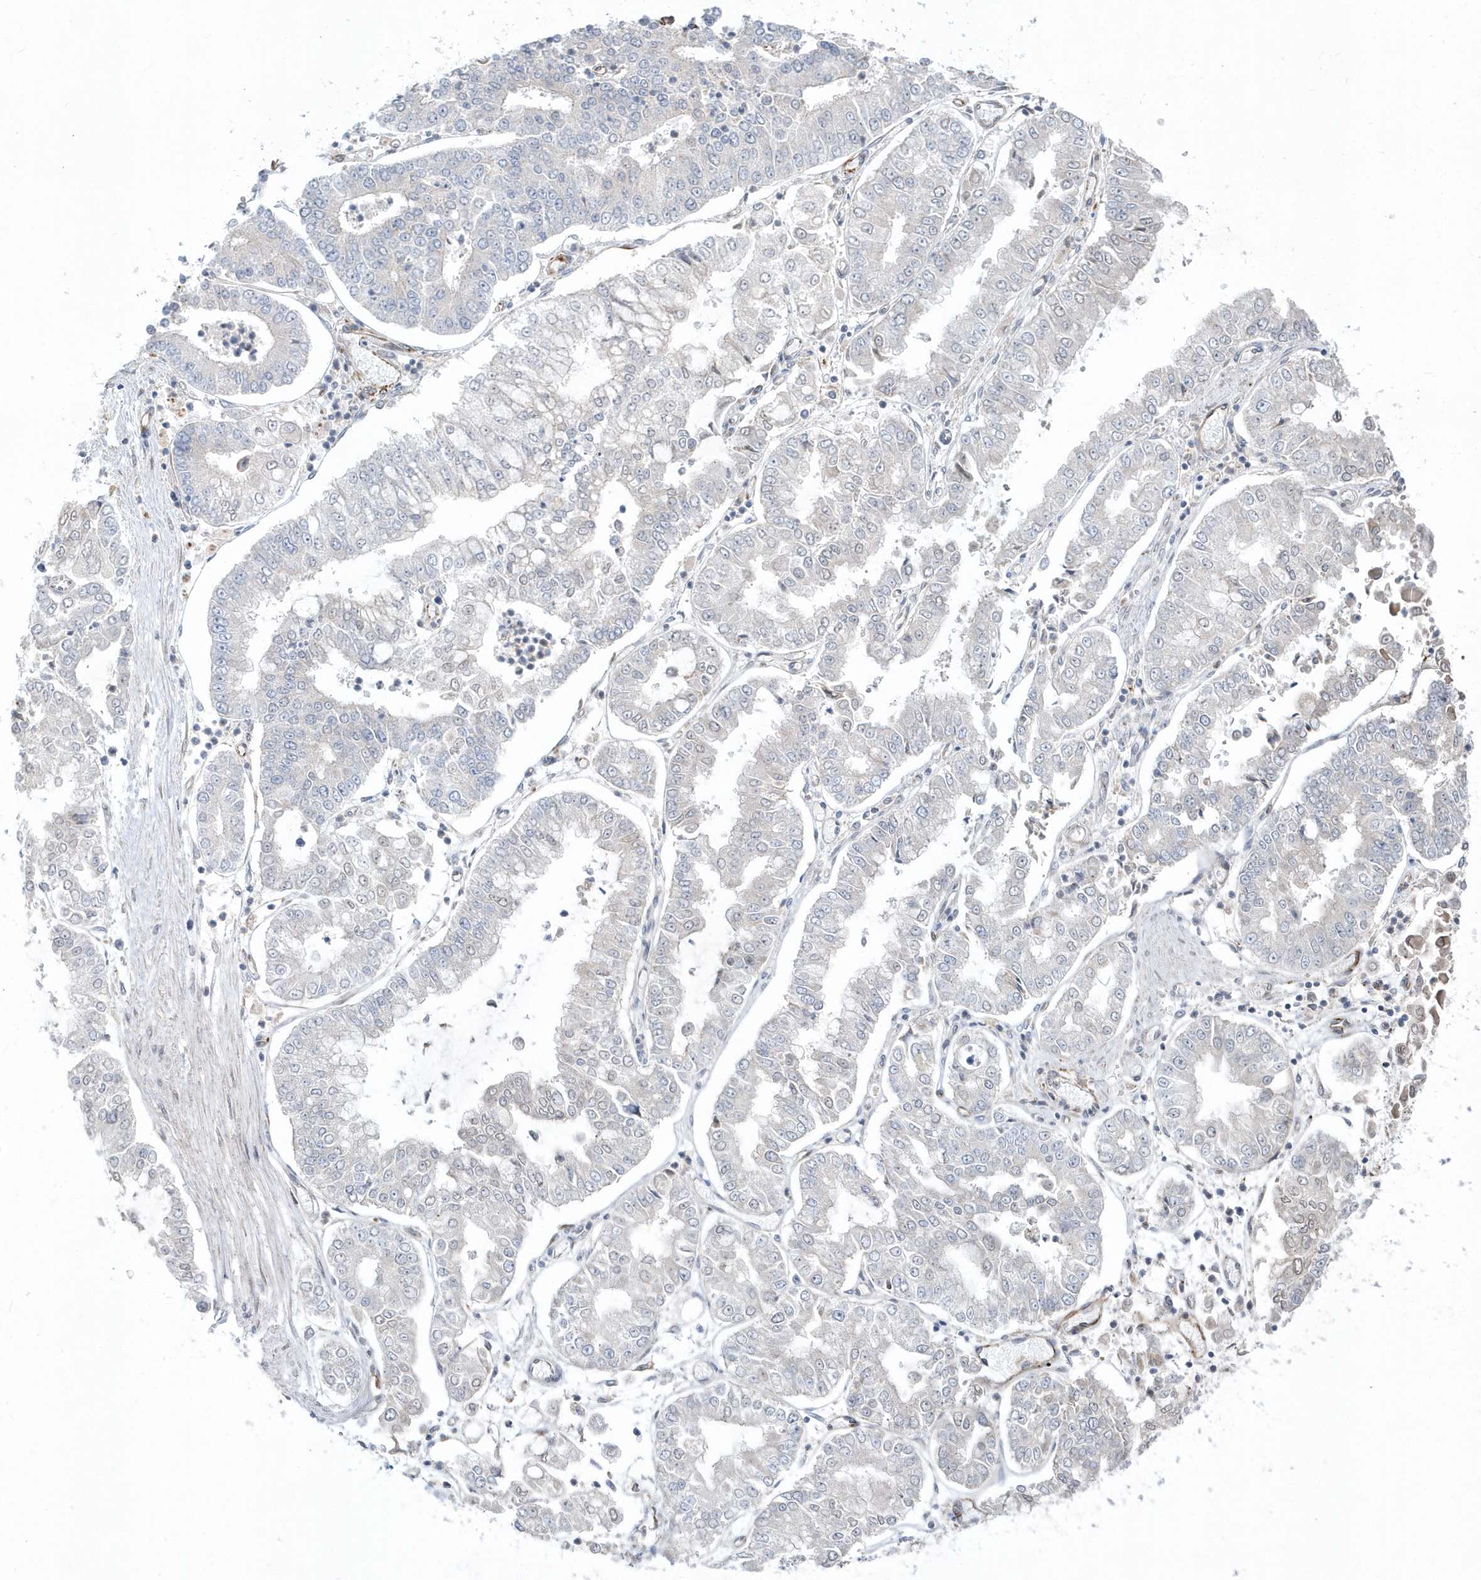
{"staining": {"intensity": "negative", "quantity": "none", "location": "none"}, "tissue": "stomach cancer", "cell_type": "Tumor cells", "image_type": "cancer", "snomed": [{"axis": "morphology", "description": "Adenocarcinoma, NOS"}, {"axis": "topography", "description": "Stomach"}], "caption": "DAB immunohistochemical staining of human stomach cancer exhibits no significant staining in tumor cells. The staining is performed using DAB (3,3'-diaminobenzidine) brown chromogen with nuclei counter-stained in using hematoxylin.", "gene": "DHX57", "patient": {"sex": "male", "age": 76}}